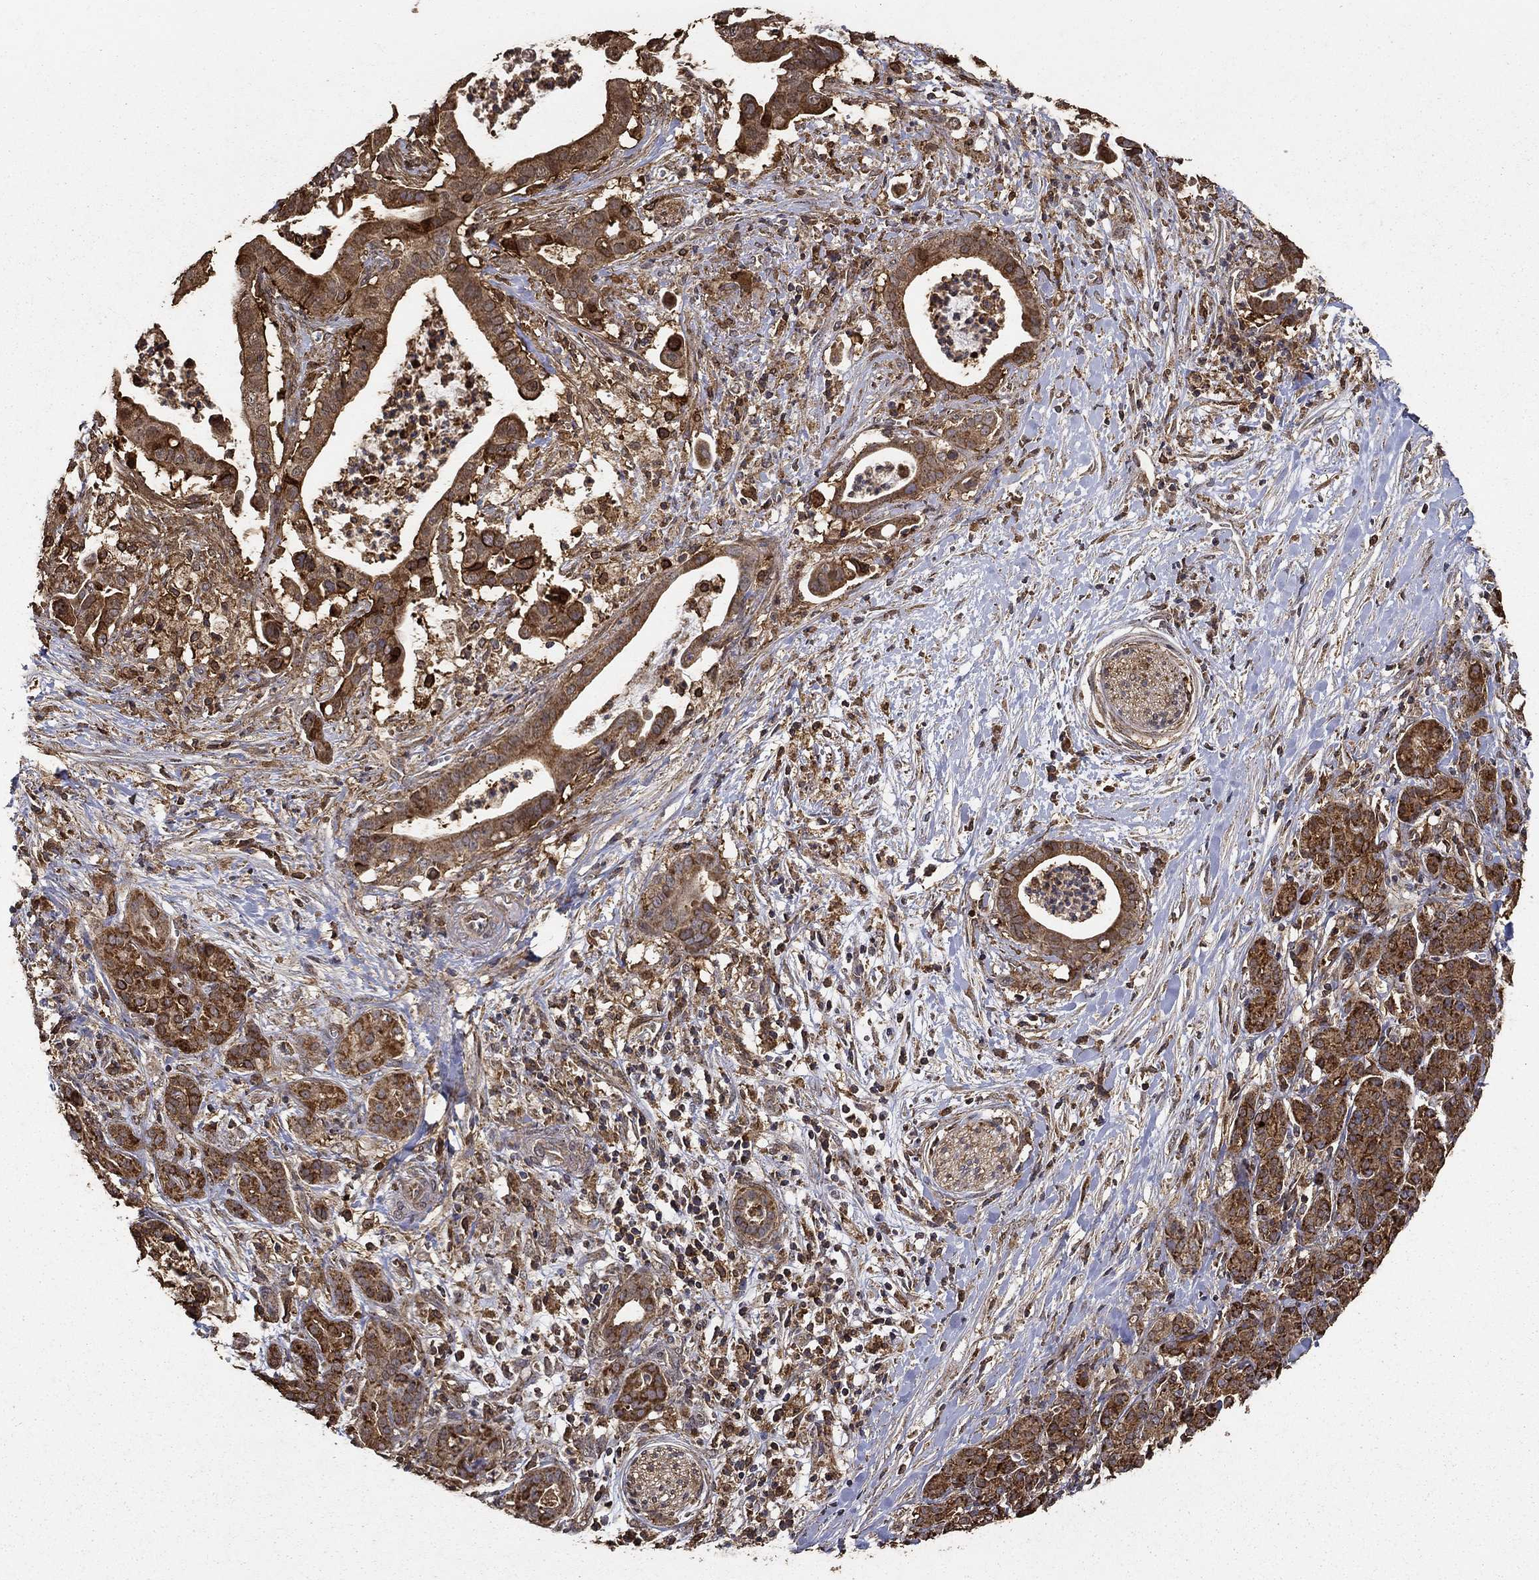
{"staining": {"intensity": "strong", "quantity": ">75%", "location": "cytoplasmic/membranous"}, "tissue": "pancreatic cancer", "cell_type": "Tumor cells", "image_type": "cancer", "snomed": [{"axis": "morphology", "description": "Adenocarcinoma, NOS"}, {"axis": "topography", "description": "Pancreas"}], "caption": "Pancreatic adenocarcinoma stained with a protein marker reveals strong staining in tumor cells.", "gene": "IFRD1", "patient": {"sex": "male", "age": 61}}